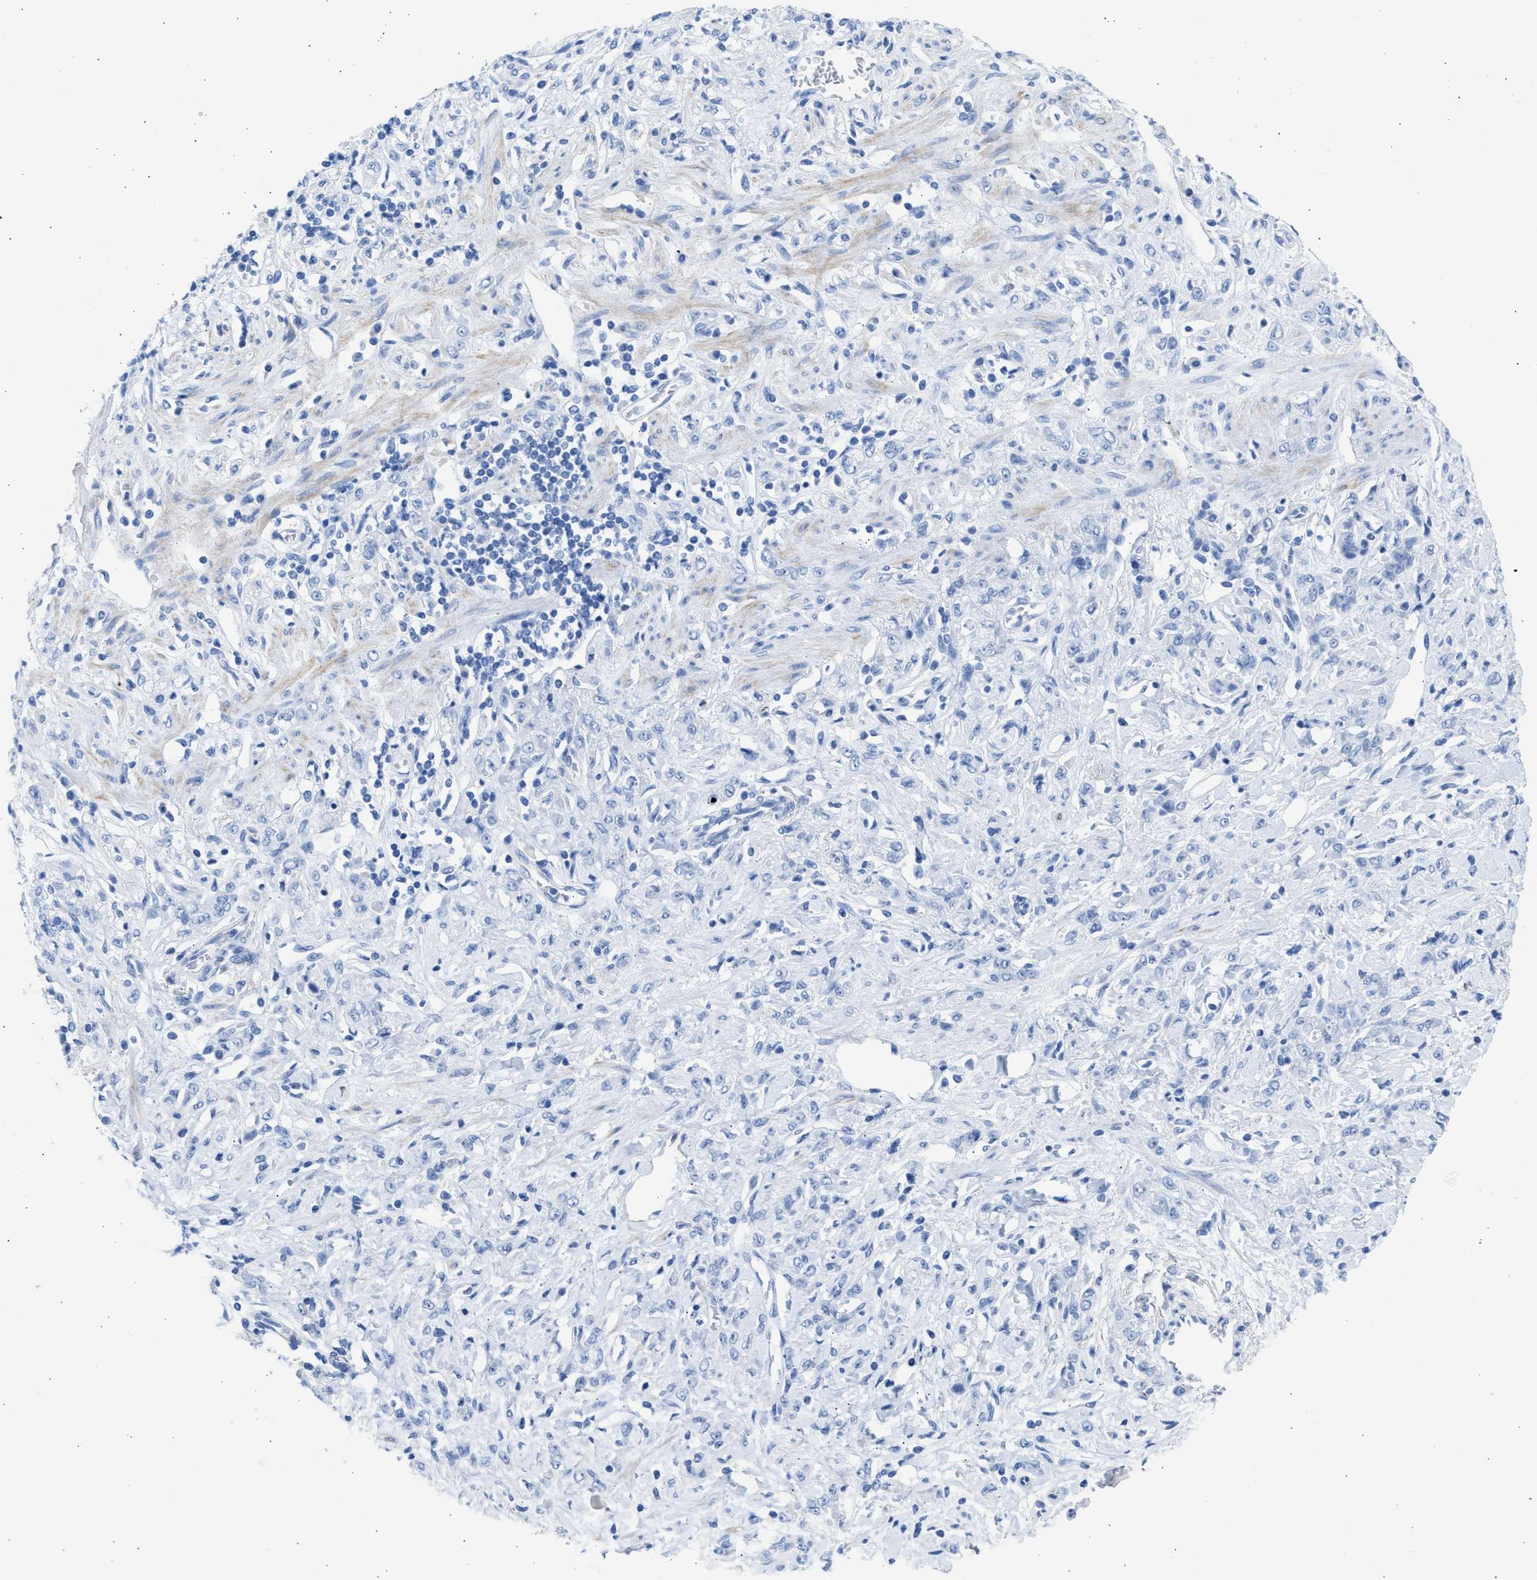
{"staining": {"intensity": "negative", "quantity": "none", "location": "none"}, "tissue": "stomach cancer", "cell_type": "Tumor cells", "image_type": "cancer", "snomed": [{"axis": "morphology", "description": "Normal tissue, NOS"}, {"axis": "morphology", "description": "Adenocarcinoma, NOS"}, {"axis": "topography", "description": "Stomach"}], "caption": "Protein analysis of stomach adenocarcinoma reveals no significant positivity in tumor cells.", "gene": "SPATA3", "patient": {"sex": "male", "age": 82}}